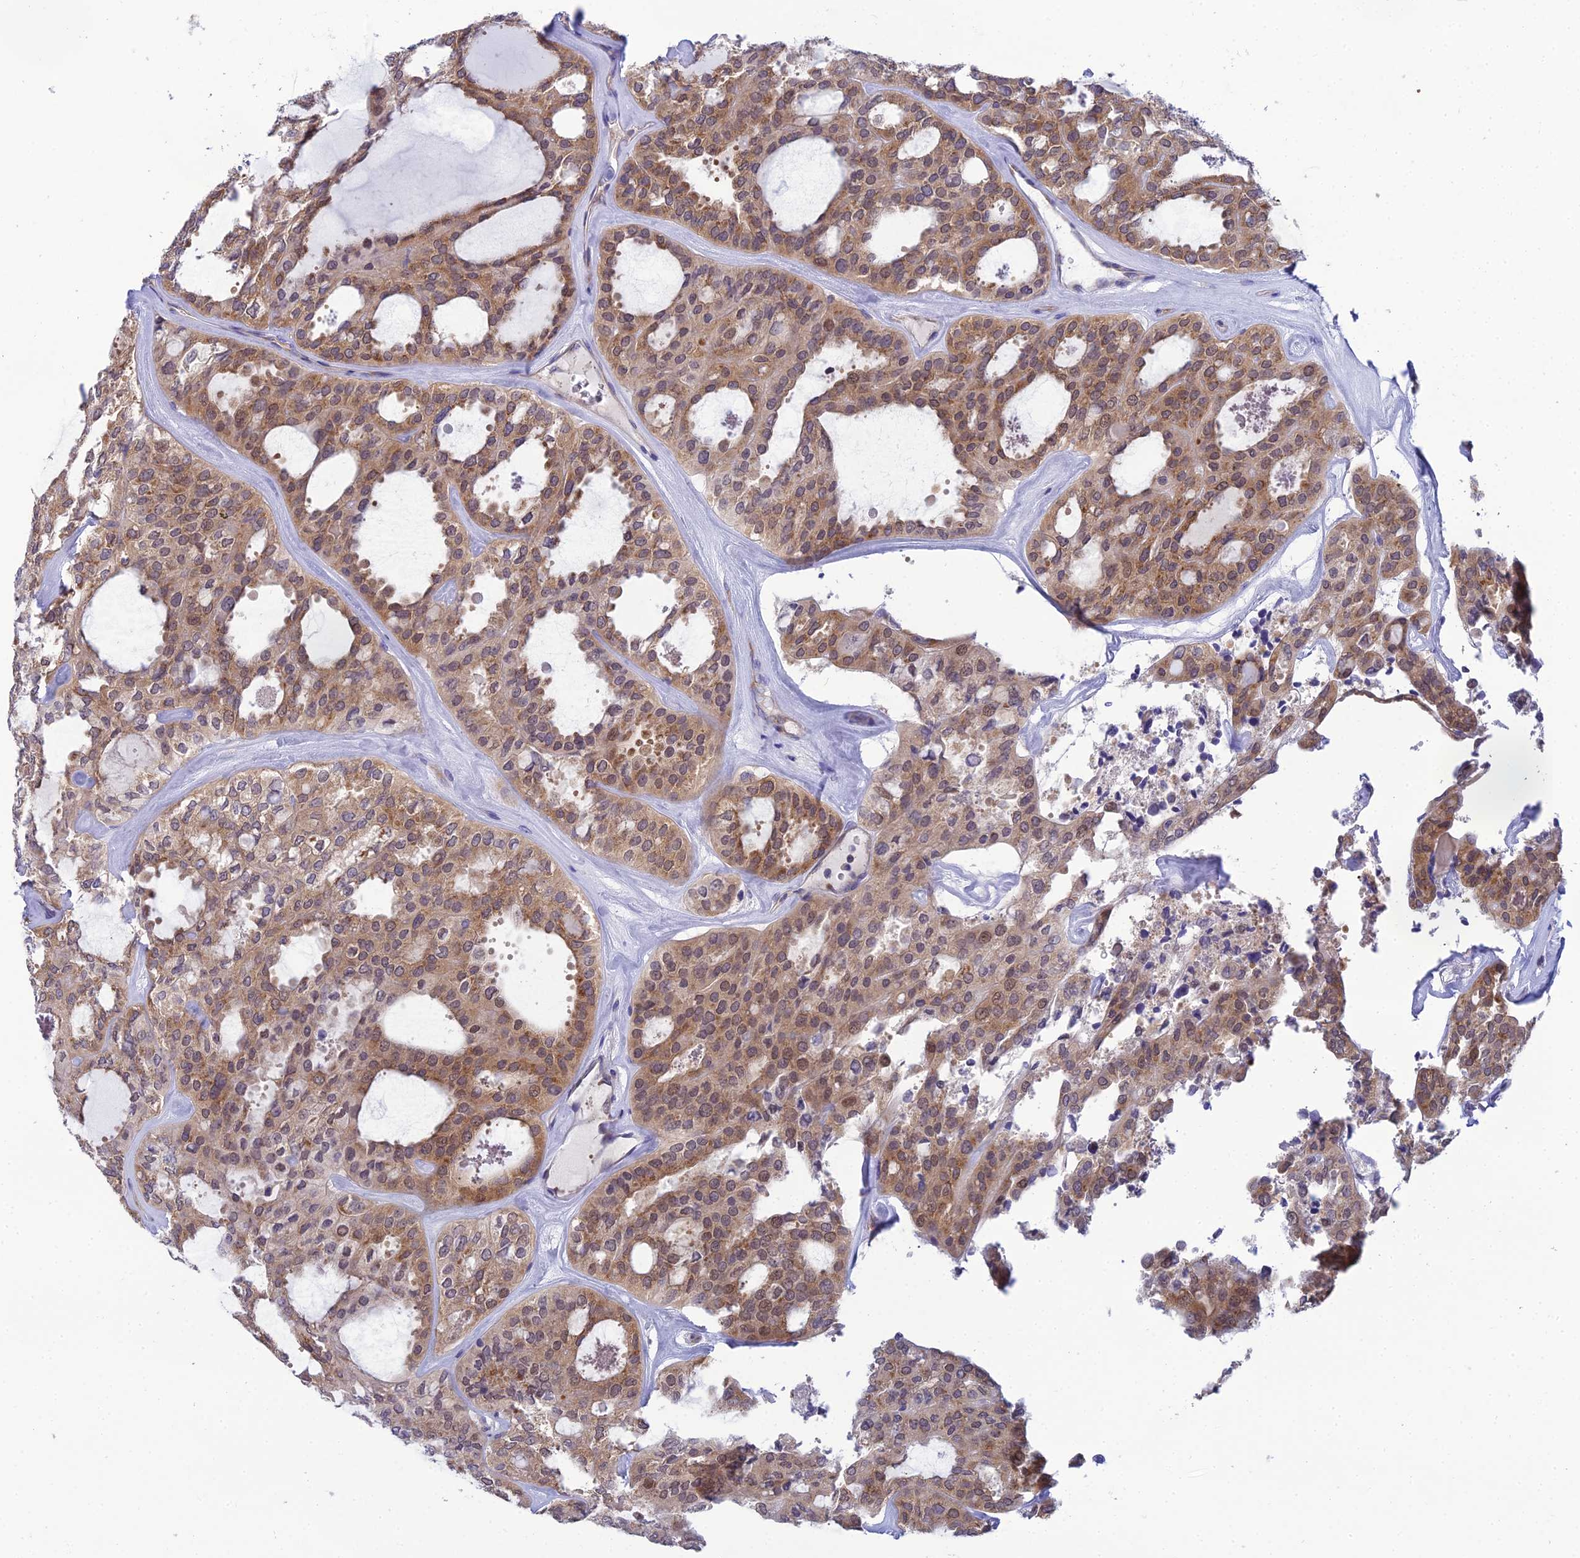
{"staining": {"intensity": "moderate", "quantity": ">75%", "location": "cytoplasmic/membranous"}, "tissue": "thyroid cancer", "cell_type": "Tumor cells", "image_type": "cancer", "snomed": [{"axis": "morphology", "description": "Follicular adenoma carcinoma, NOS"}, {"axis": "topography", "description": "Thyroid gland"}], "caption": "Protein analysis of follicular adenoma carcinoma (thyroid) tissue displays moderate cytoplasmic/membranous positivity in approximately >75% of tumor cells.", "gene": "CLCN7", "patient": {"sex": "male", "age": 75}}